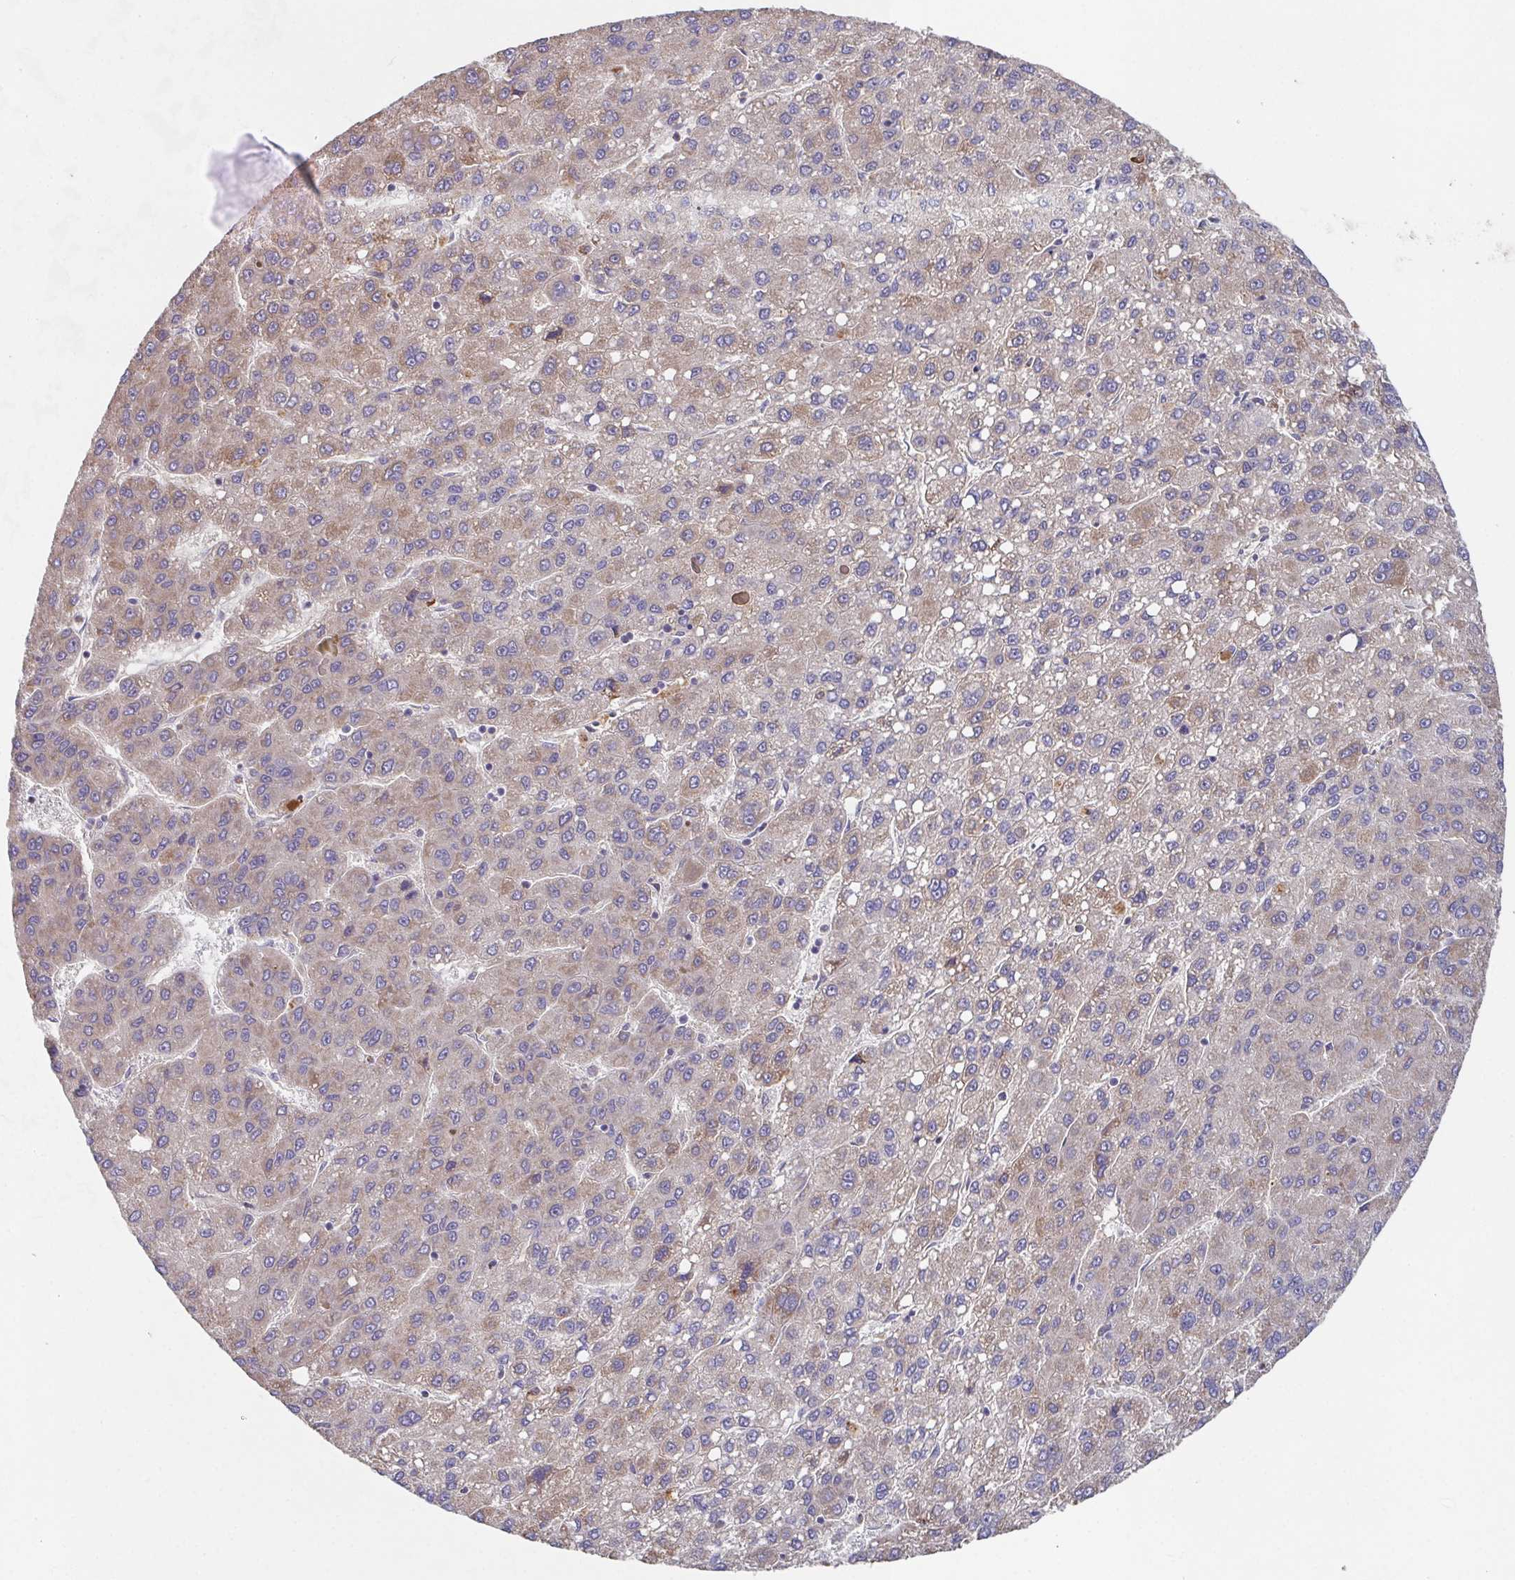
{"staining": {"intensity": "weak", "quantity": "25%-75%", "location": "cytoplasmic/membranous"}, "tissue": "liver cancer", "cell_type": "Tumor cells", "image_type": "cancer", "snomed": [{"axis": "morphology", "description": "Carcinoma, Hepatocellular, NOS"}, {"axis": "topography", "description": "Liver"}], "caption": "Tumor cells exhibit low levels of weak cytoplasmic/membranous positivity in about 25%-75% of cells in human liver hepatocellular carcinoma. (brown staining indicates protein expression, while blue staining denotes nuclei).", "gene": "MT-ND3", "patient": {"sex": "female", "age": 82}}